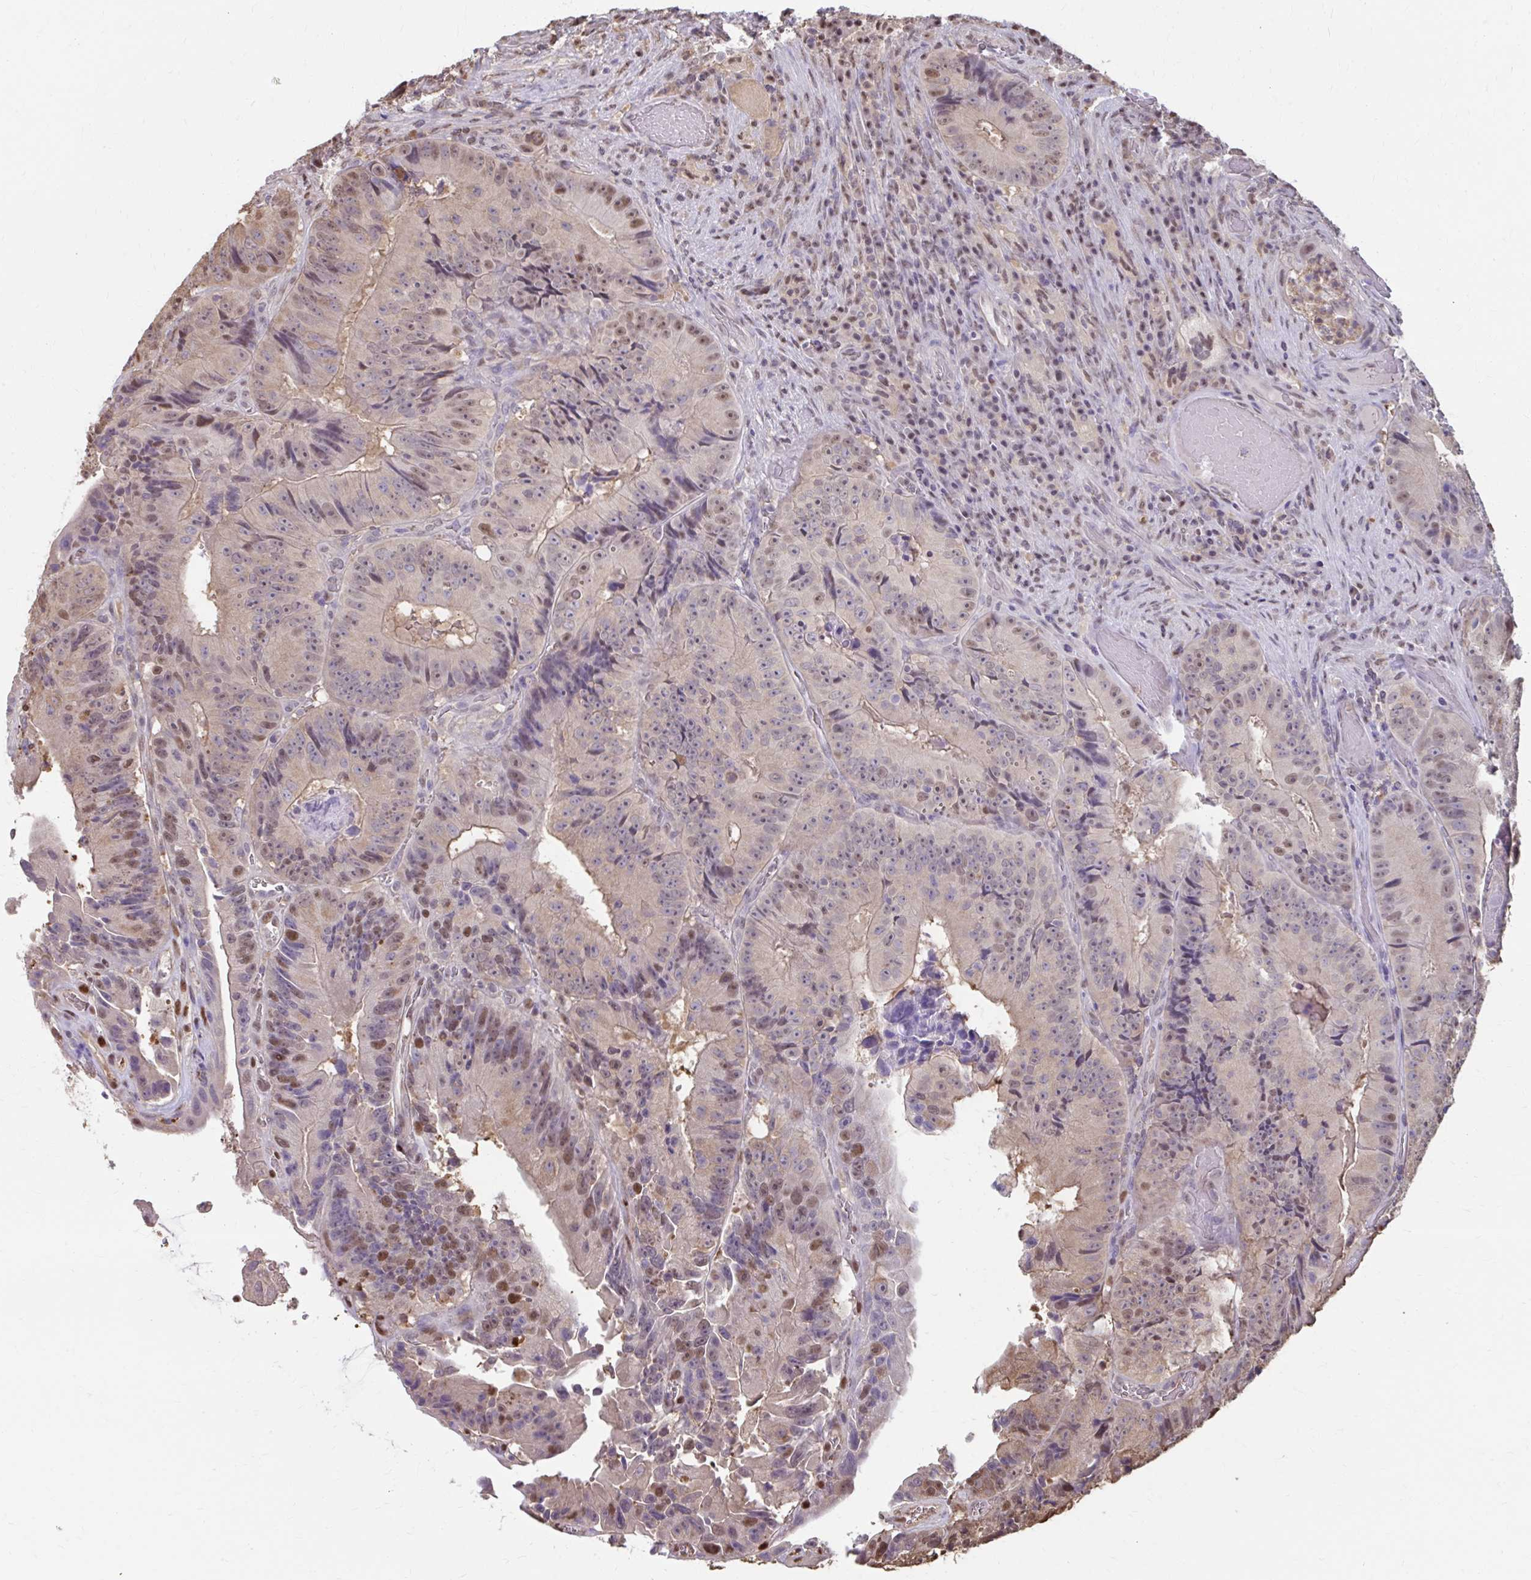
{"staining": {"intensity": "moderate", "quantity": "25%-75%", "location": "nuclear"}, "tissue": "colorectal cancer", "cell_type": "Tumor cells", "image_type": "cancer", "snomed": [{"axis": "morphology", "description": "Adenocarcinoma, NOS"}, {"axis": "topography", "description": "Colon"}], "caption": "Immunohistochemistry (IHC) of human adenocarcinoma (colorectal) reveals medium levels of moderate nuclear staining in approximately 25%-75% of tumor cells. (IHC, brightfield microscopy, high magnification).", "gene": "ING4", "patient": {"sex": "female", "age": 86}}